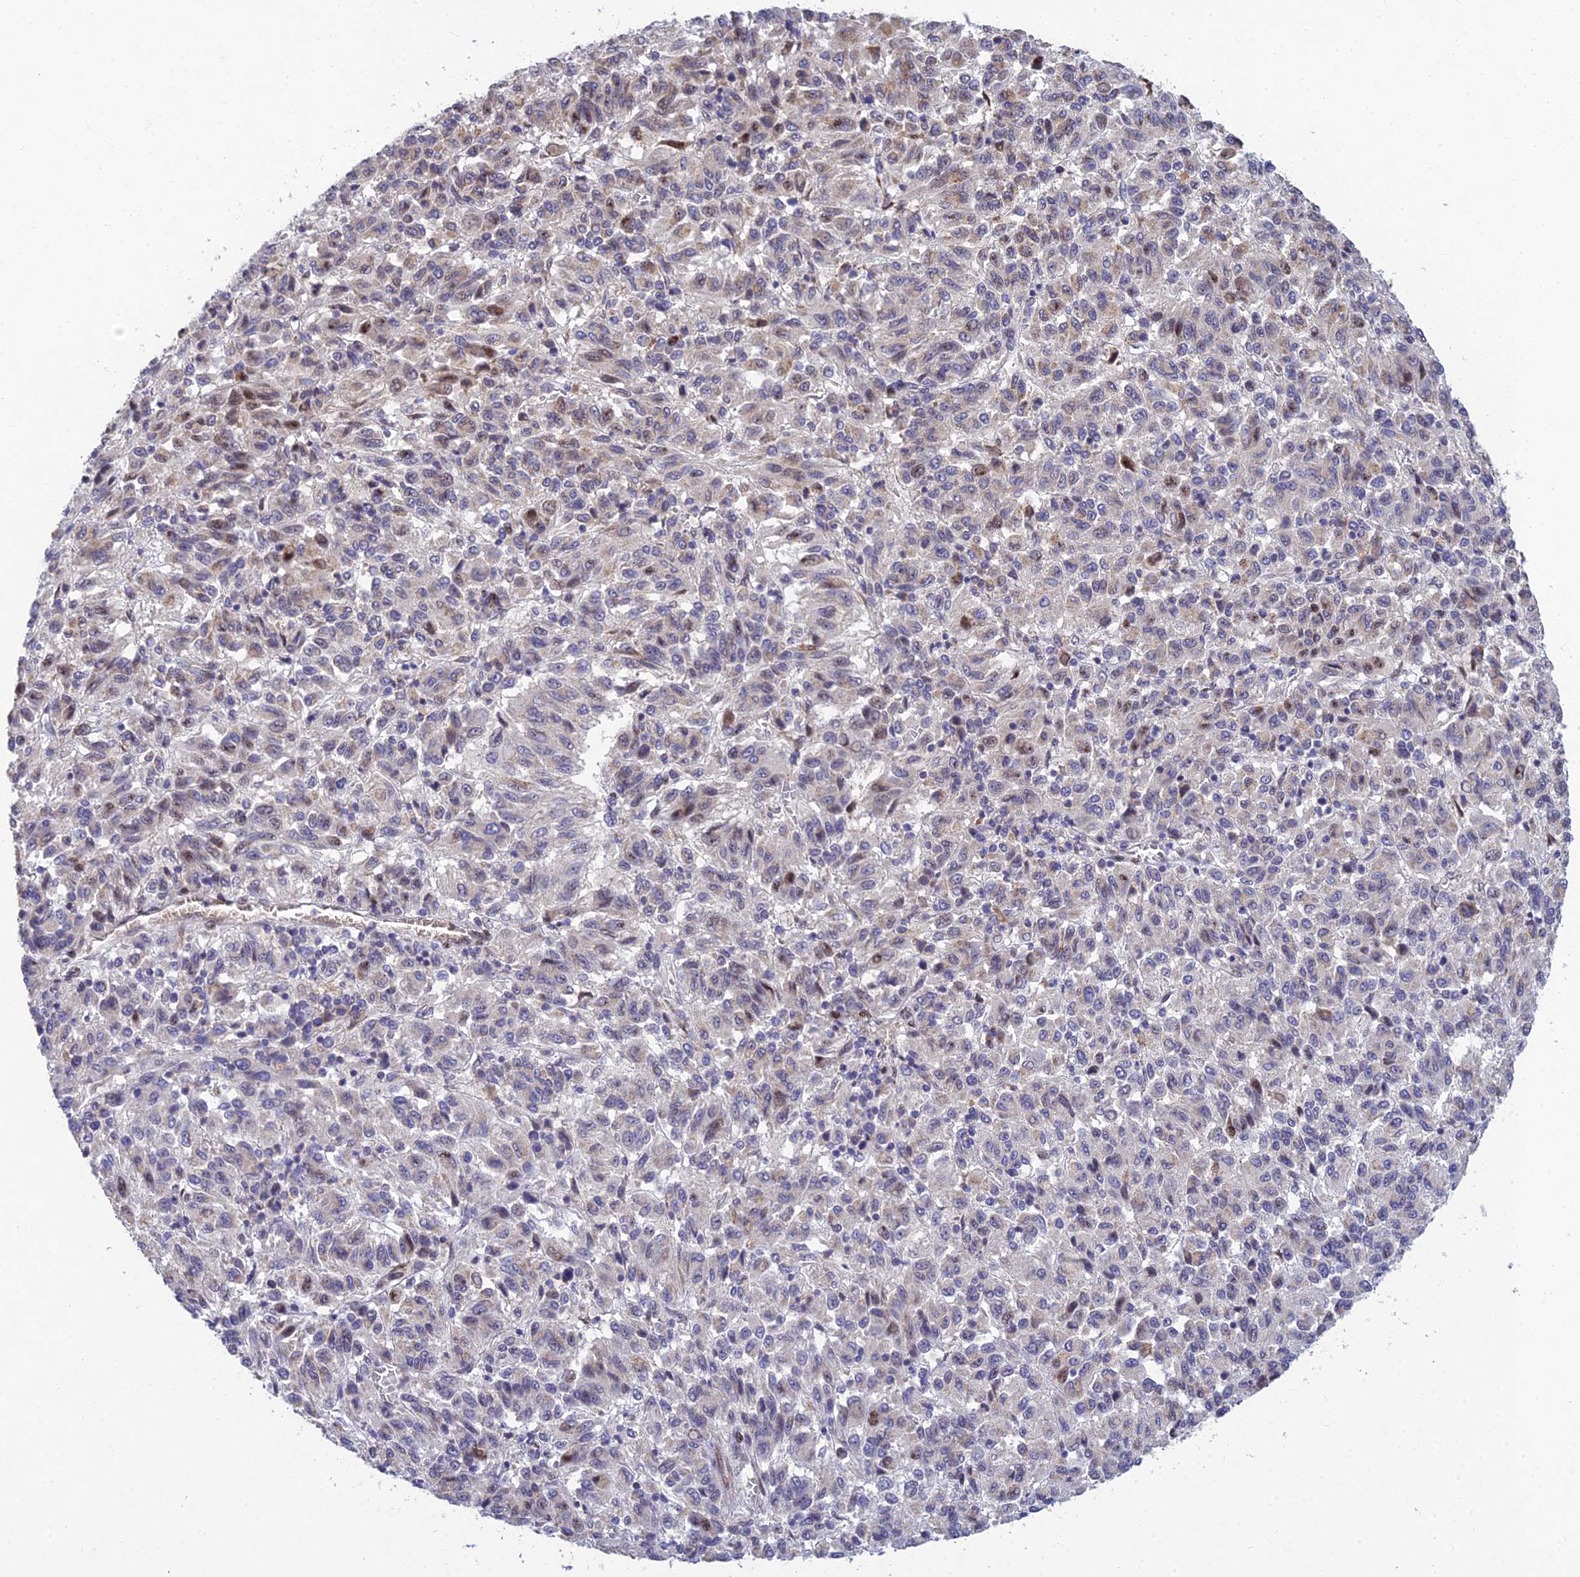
{"staining": {"intensity": "weak", "quantity": "<25%", "location": "cytoplasmic/membranous"}, "tissue": "melanoma", "cell_type": "Tumor cells", "image_type": "cancer", "snomed": [{"axis": "morphology", "description": "Malignant melanoma, Metastatic site"}, {"axis": "topography", "description": "Lung"}], "caption": "Photomicrograph shows no significant protein staining in tumor cells of malignant melanoma (metastatic site).", "gene": "MGAT2", "patient": {"sex": "male", "age": 64}}